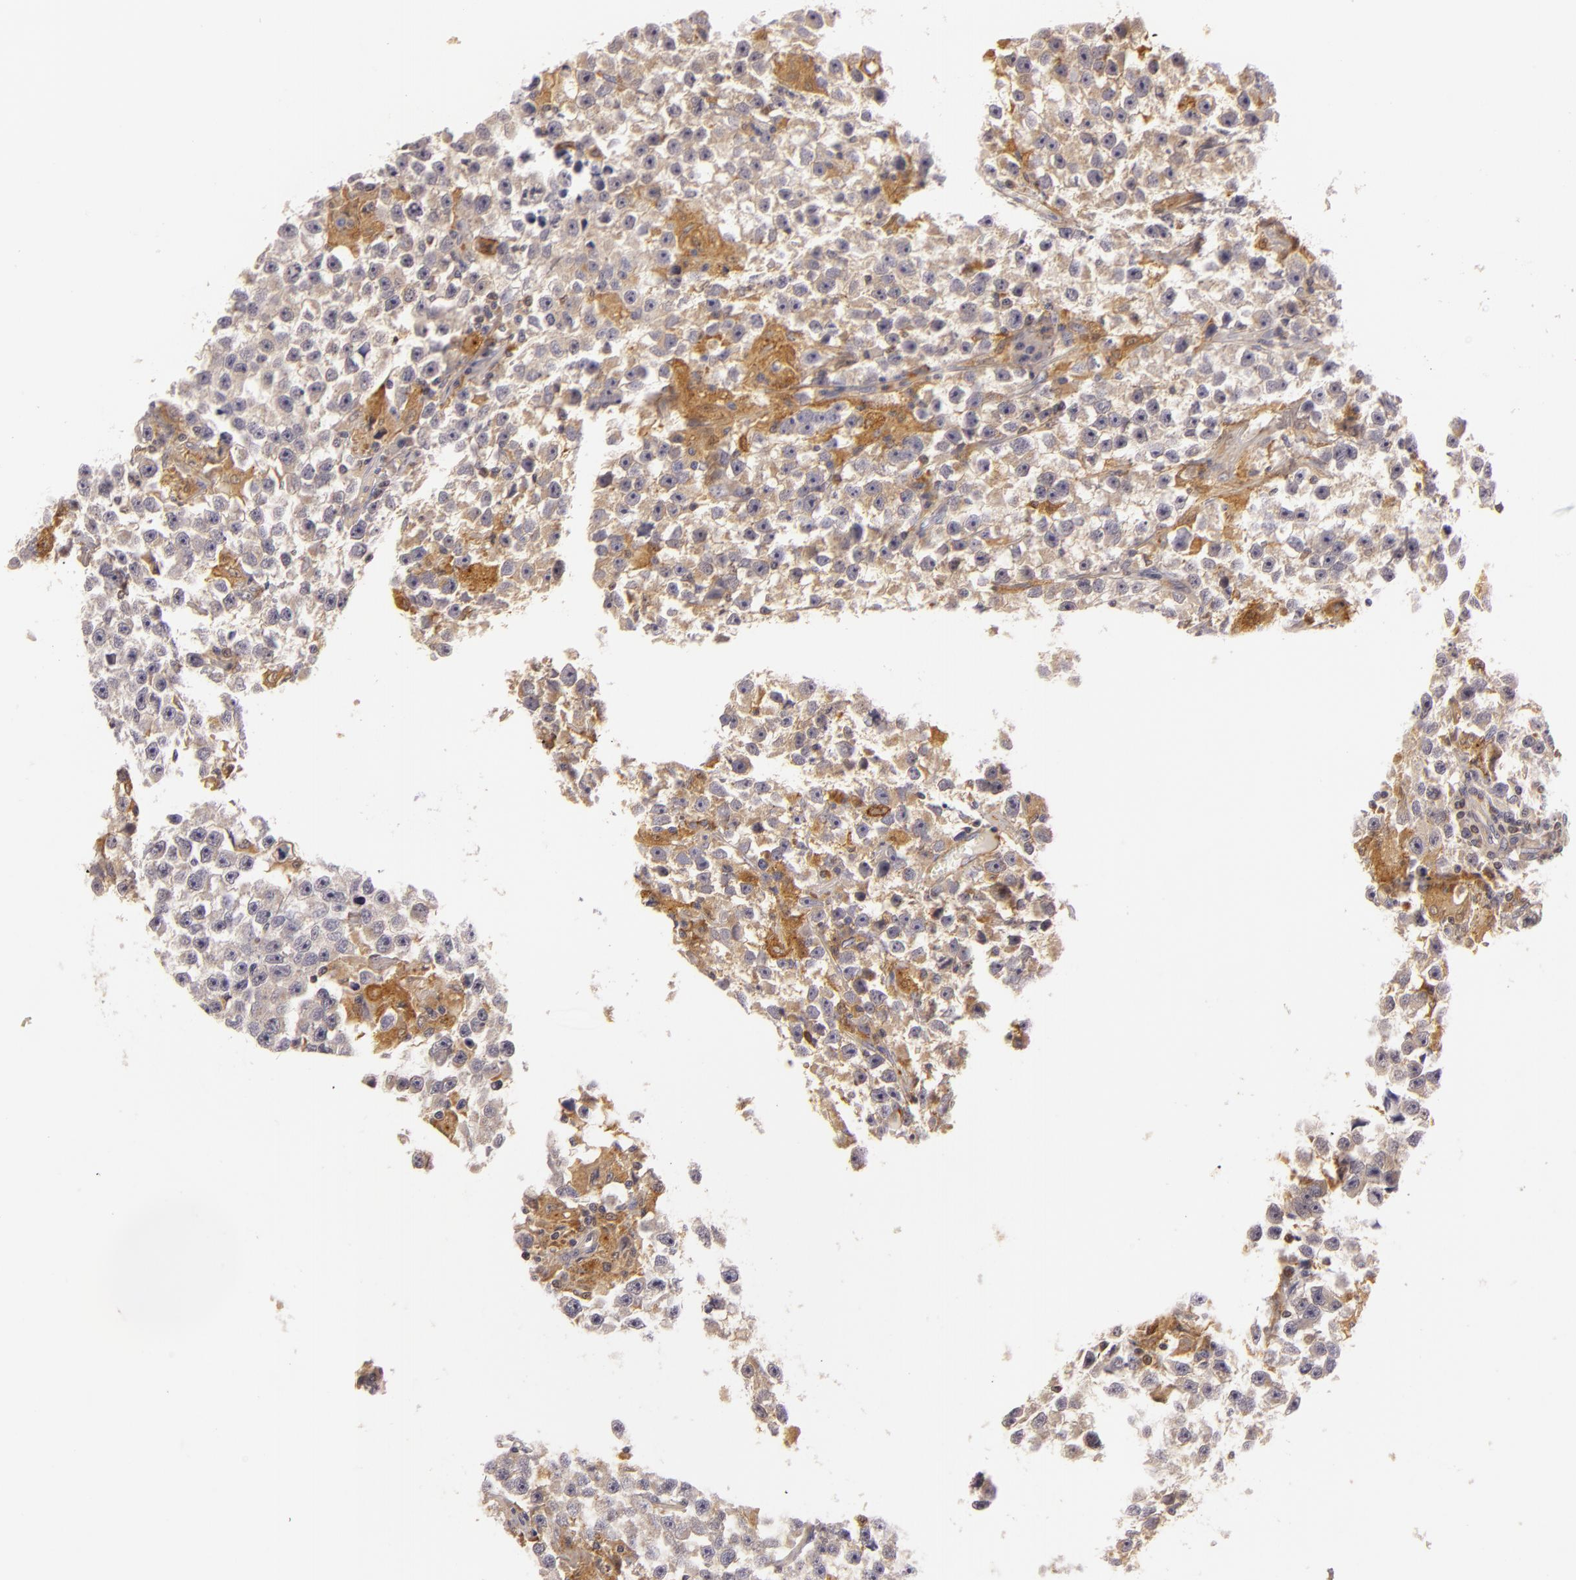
{"staining": {"intensity": "weak", "quantity": "25%-75%", "location": "cytoplasmic/membranous"}, "tissue": "testis cancer", "cell_type": "Tumor cells", "image_type": "cancer", "snomed": [{"axis": "morphology", "description": "Seminoma, NOS"}, {"axis": "topography", "description": "Testis"}], "caption": "Weak cytoplasmic/membranous protein positivity is identified in about 25%-75% of tumor cells in seminoma (testis).", "gene": "TOM1", "patient": {"sex": "male", "age": 33}}